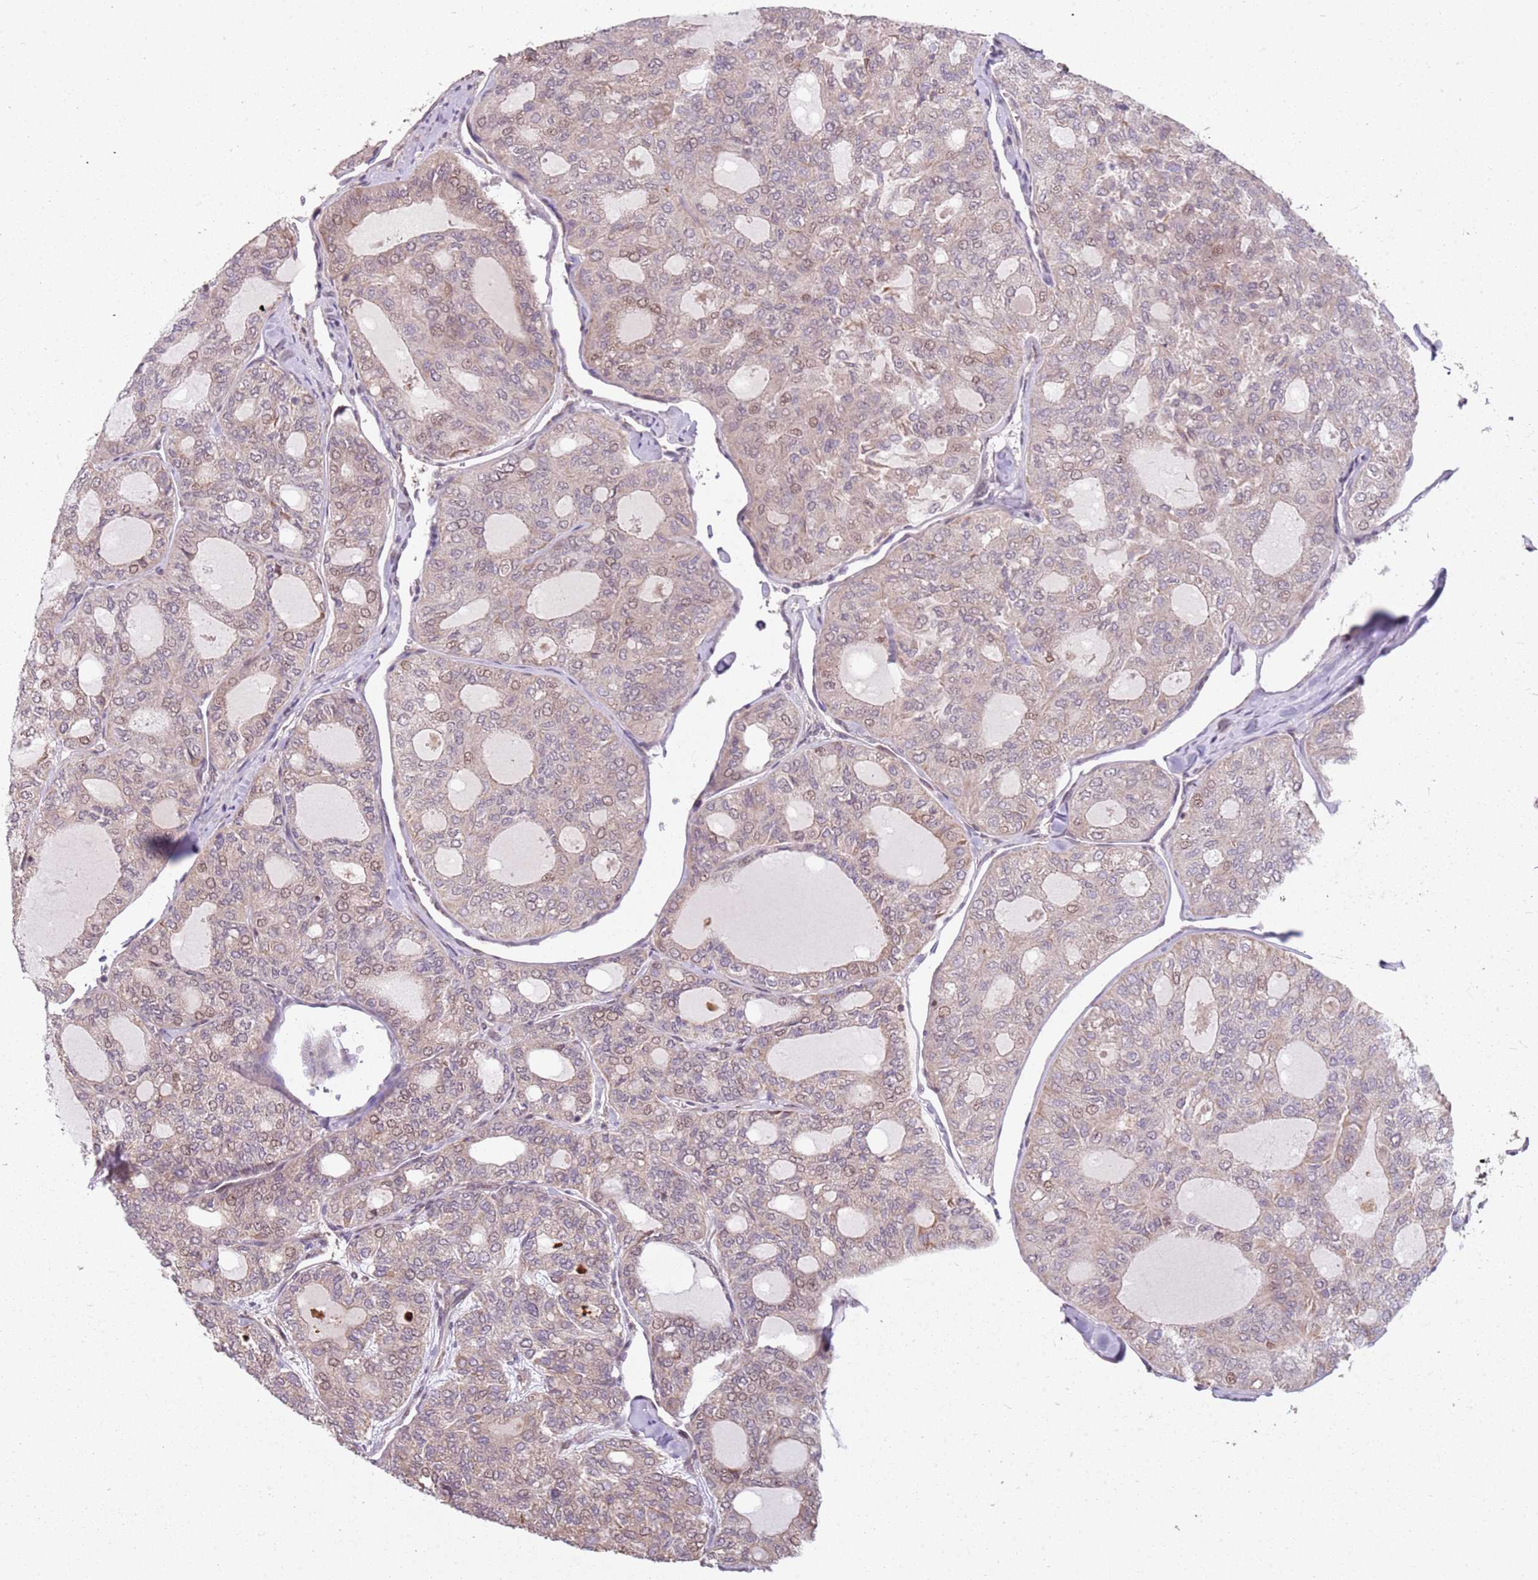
{"staining": {"intensity": "weak", "quantity": "25%-75%", "location": "nuclear"}, "tissue": "thyroid cancer", "cell_type": "Tumor cells", "image_type": "cancer", "snomed": [{"axis": "morphology", "description": "Follicular adenoma carcinoma, NOS"}, {"axis": "topography", "description": "Thyroid gland"}], "caption": "Immunohistochemistry histopathology image of human thyroid follicular adenoma carcinoma stained for a protein (brown), which exhibits low levels of weak nuclear positivity in about 25%-75% of tumor cells.", "gene": "CHURC1", "patient": {"sex": "male", "age": 75}}